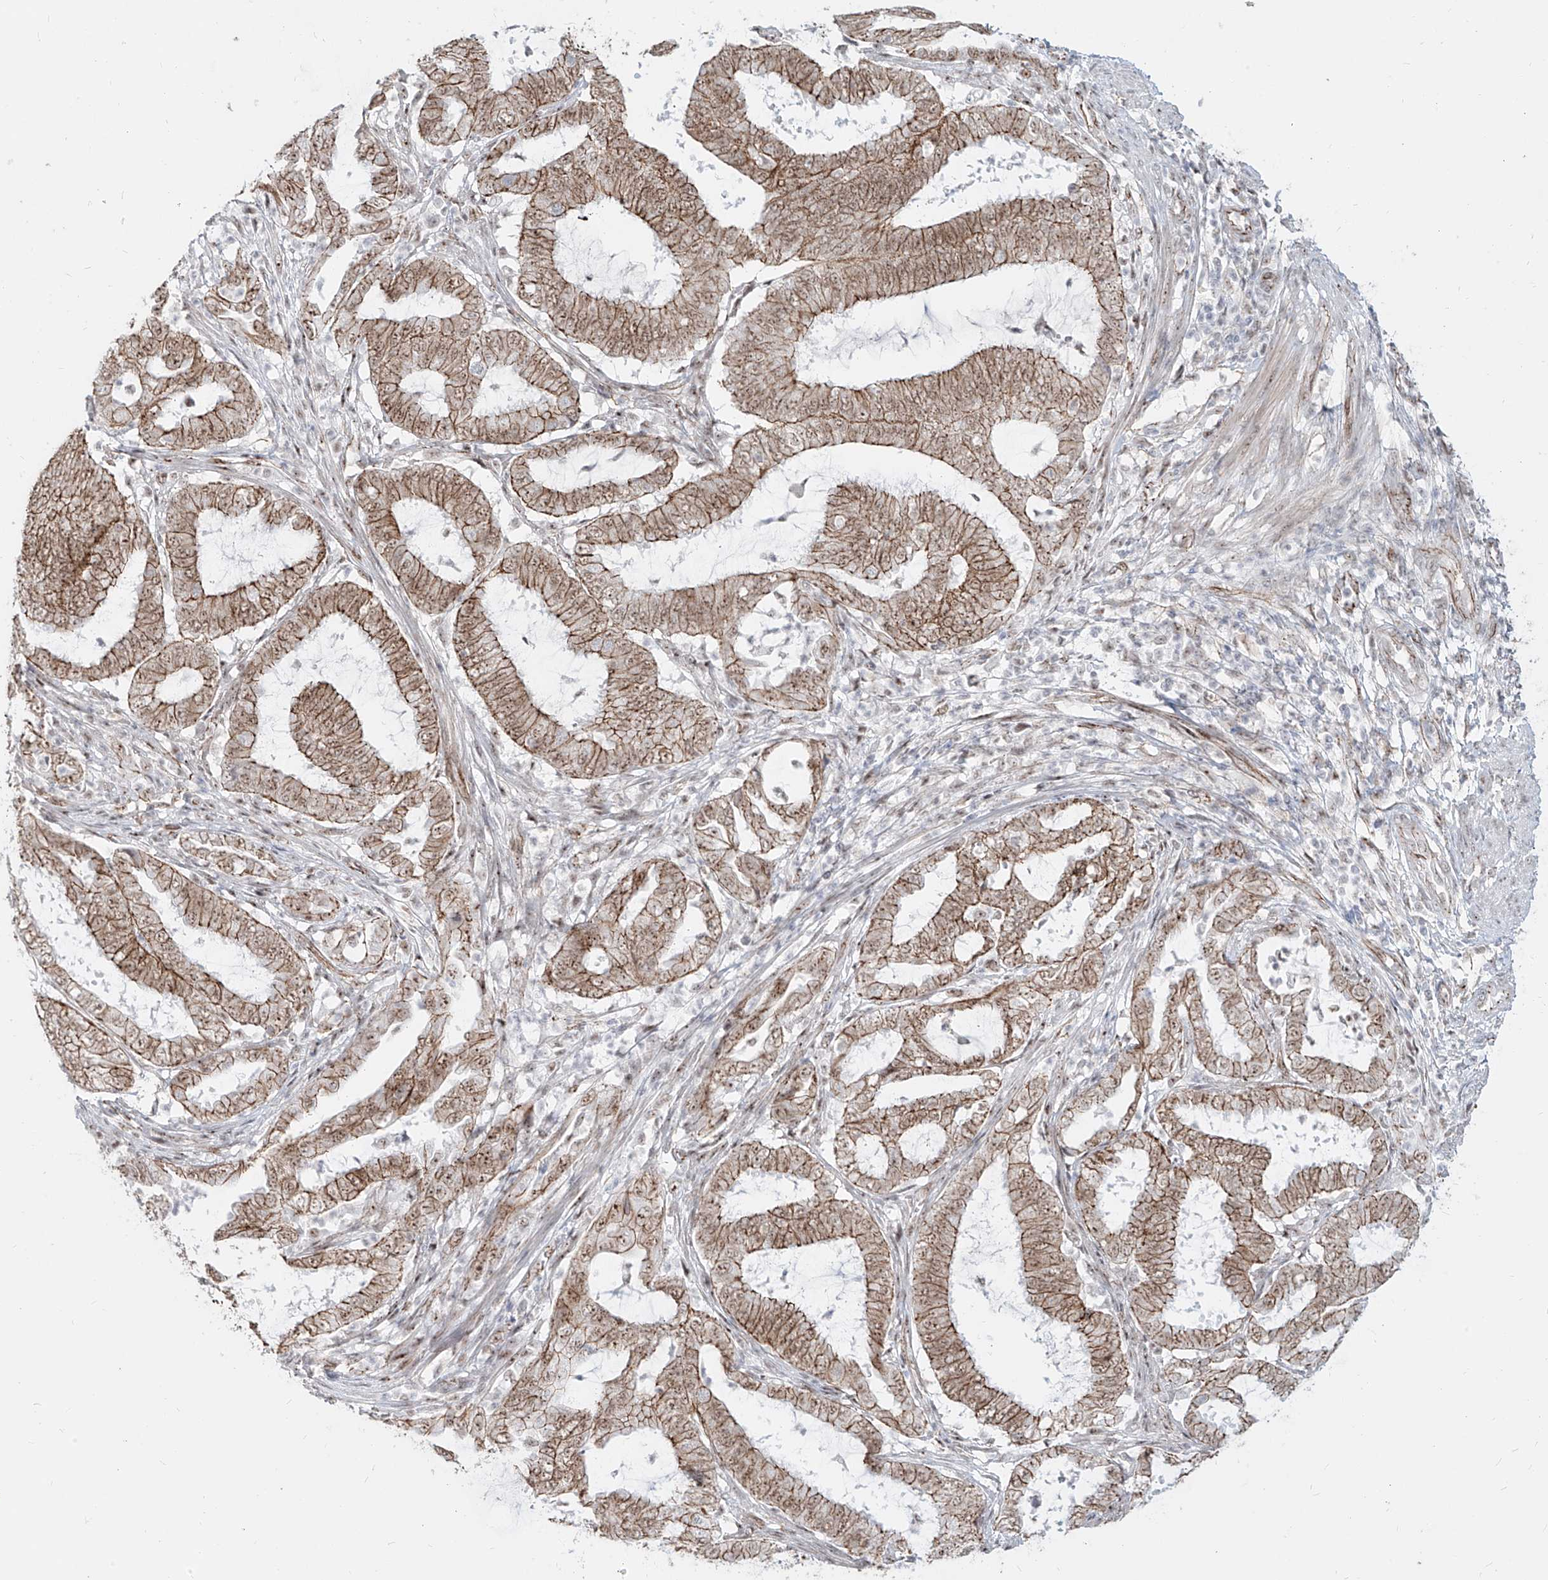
{"staining": {"intensity": "moderate", "quantity": ">75%", "location": "cytoplasmic/membranous,nuclear"}, "tissue": "endometrial cancer", "cell_type": "Tumor cells", "image_type": "cancer", "snomed": [{"axis": "morphology", "description": "Adenocarcinoma, NOS"}, {"axis": "topography", "description": "Endometrium"}], "caption": "A brown stain shows moderate cytoplasmic/membranous and nuclear expression of a protein in human endometrial cancer tumor cells. The staining was performed using DAB, with brown indicating positive protein expression. Nuclei are stained blue with hematoxylin.", "gene": "ZNF710", "patient": {"sex": "female", "age": 51}}